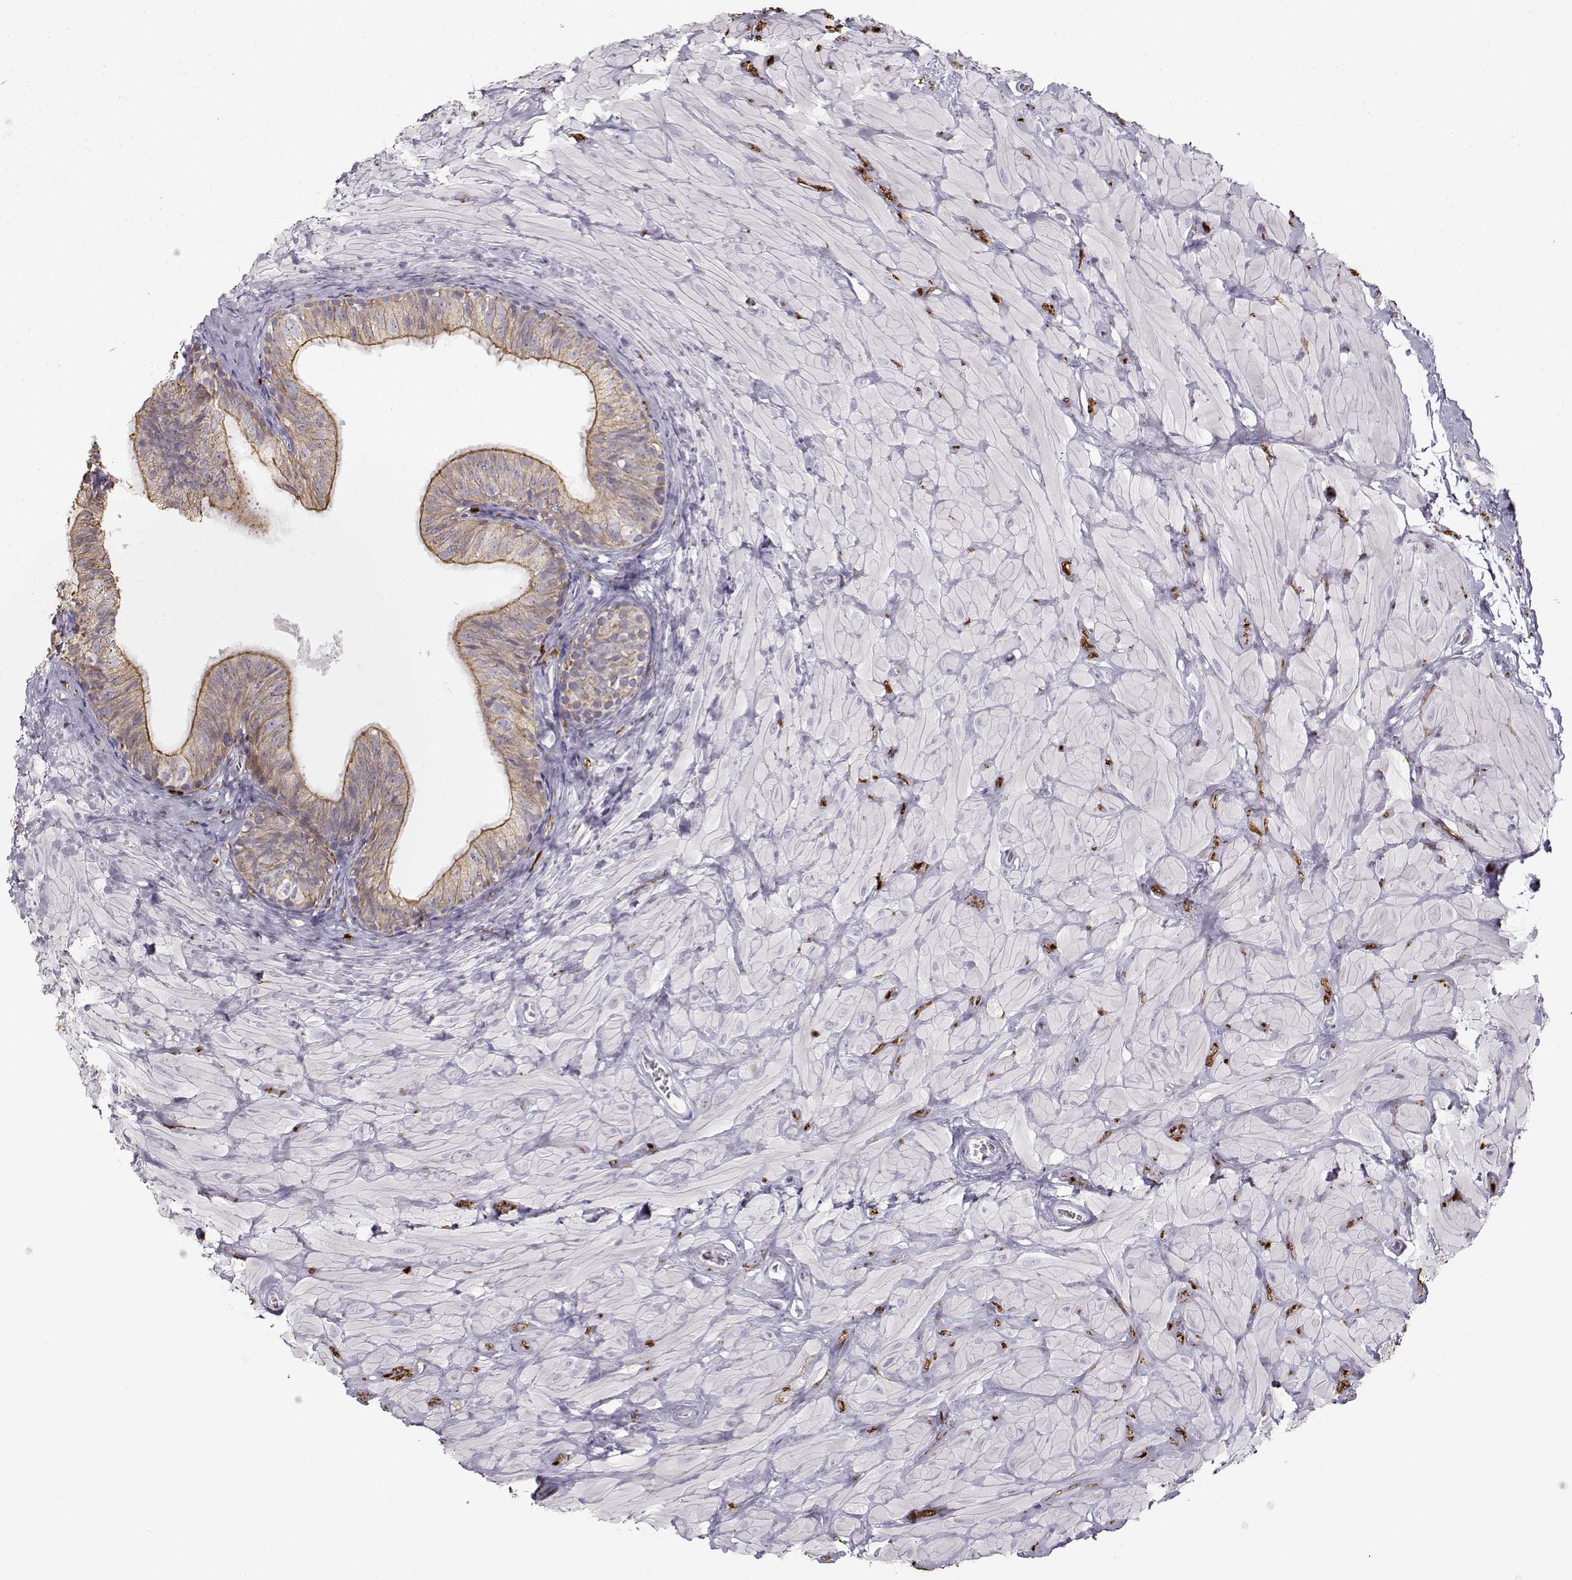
{"staining": {"intensity": "moderate", "quantity": ">75%", "location": "cytoplasmic/membranous"}, "tissue": "epididymis", "cell_type": "Glandular cells", "image_type": "normal", "snomed": [{"axis": "morphology", "description": "Normal tissue, NOS"}, {"axis": "topography", "description": "Epididymis"}, {"axis": "topography", "description": "Vas deferens"}], "caption": "Immunohistochemistry of unremarkable human epididymis demonstrates medium levels of moderate cytoplasmic/membranous positivity in approximately >75% of glandular cells. Using DAB (brown) and hematoxylin (blue) stains, captured at high magnification using brightfield microscopy.", "gene": "S100B", "patient": {"sex": "male", "age": 23}}